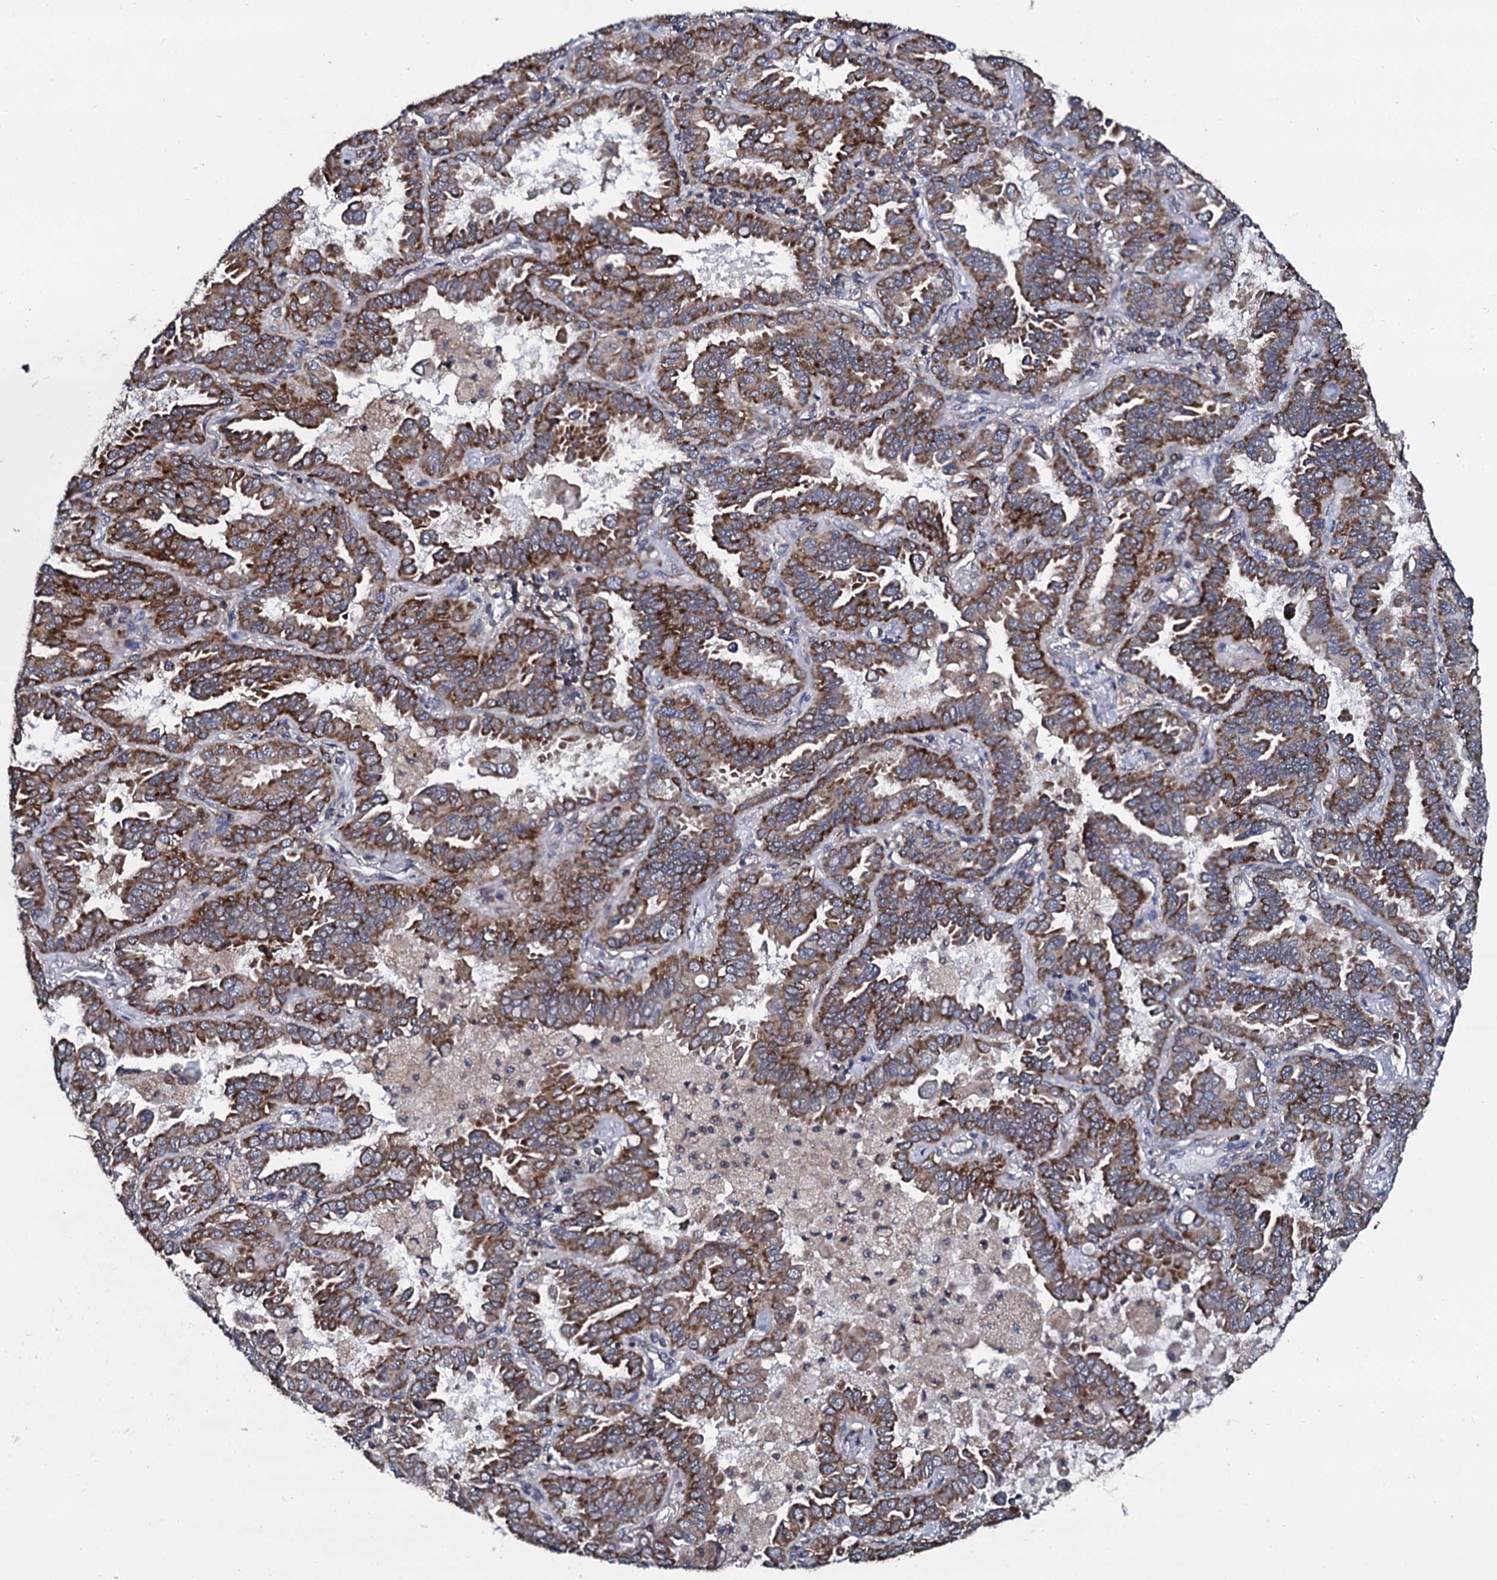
{"staining": {"intensity": "strong", "quantity": ">75%", "location": "cytoplasmic/membranous"}, "tissue": "lung cancer", "cell_type": "Tumor cells", "image_type": "cancer", "snomed": [{"axis": "morphology", "description": "Adenocarcinoma, NOS"}, {"axis": "topography", "description": "Lung"}], "caption": "Protein staining displays strong cytoplasmic/membranous positivity in about >75% of tumor cells in lung cancer.", "gene": "SPTY2D1", "patient": {"sex": "male", "age": 64}}